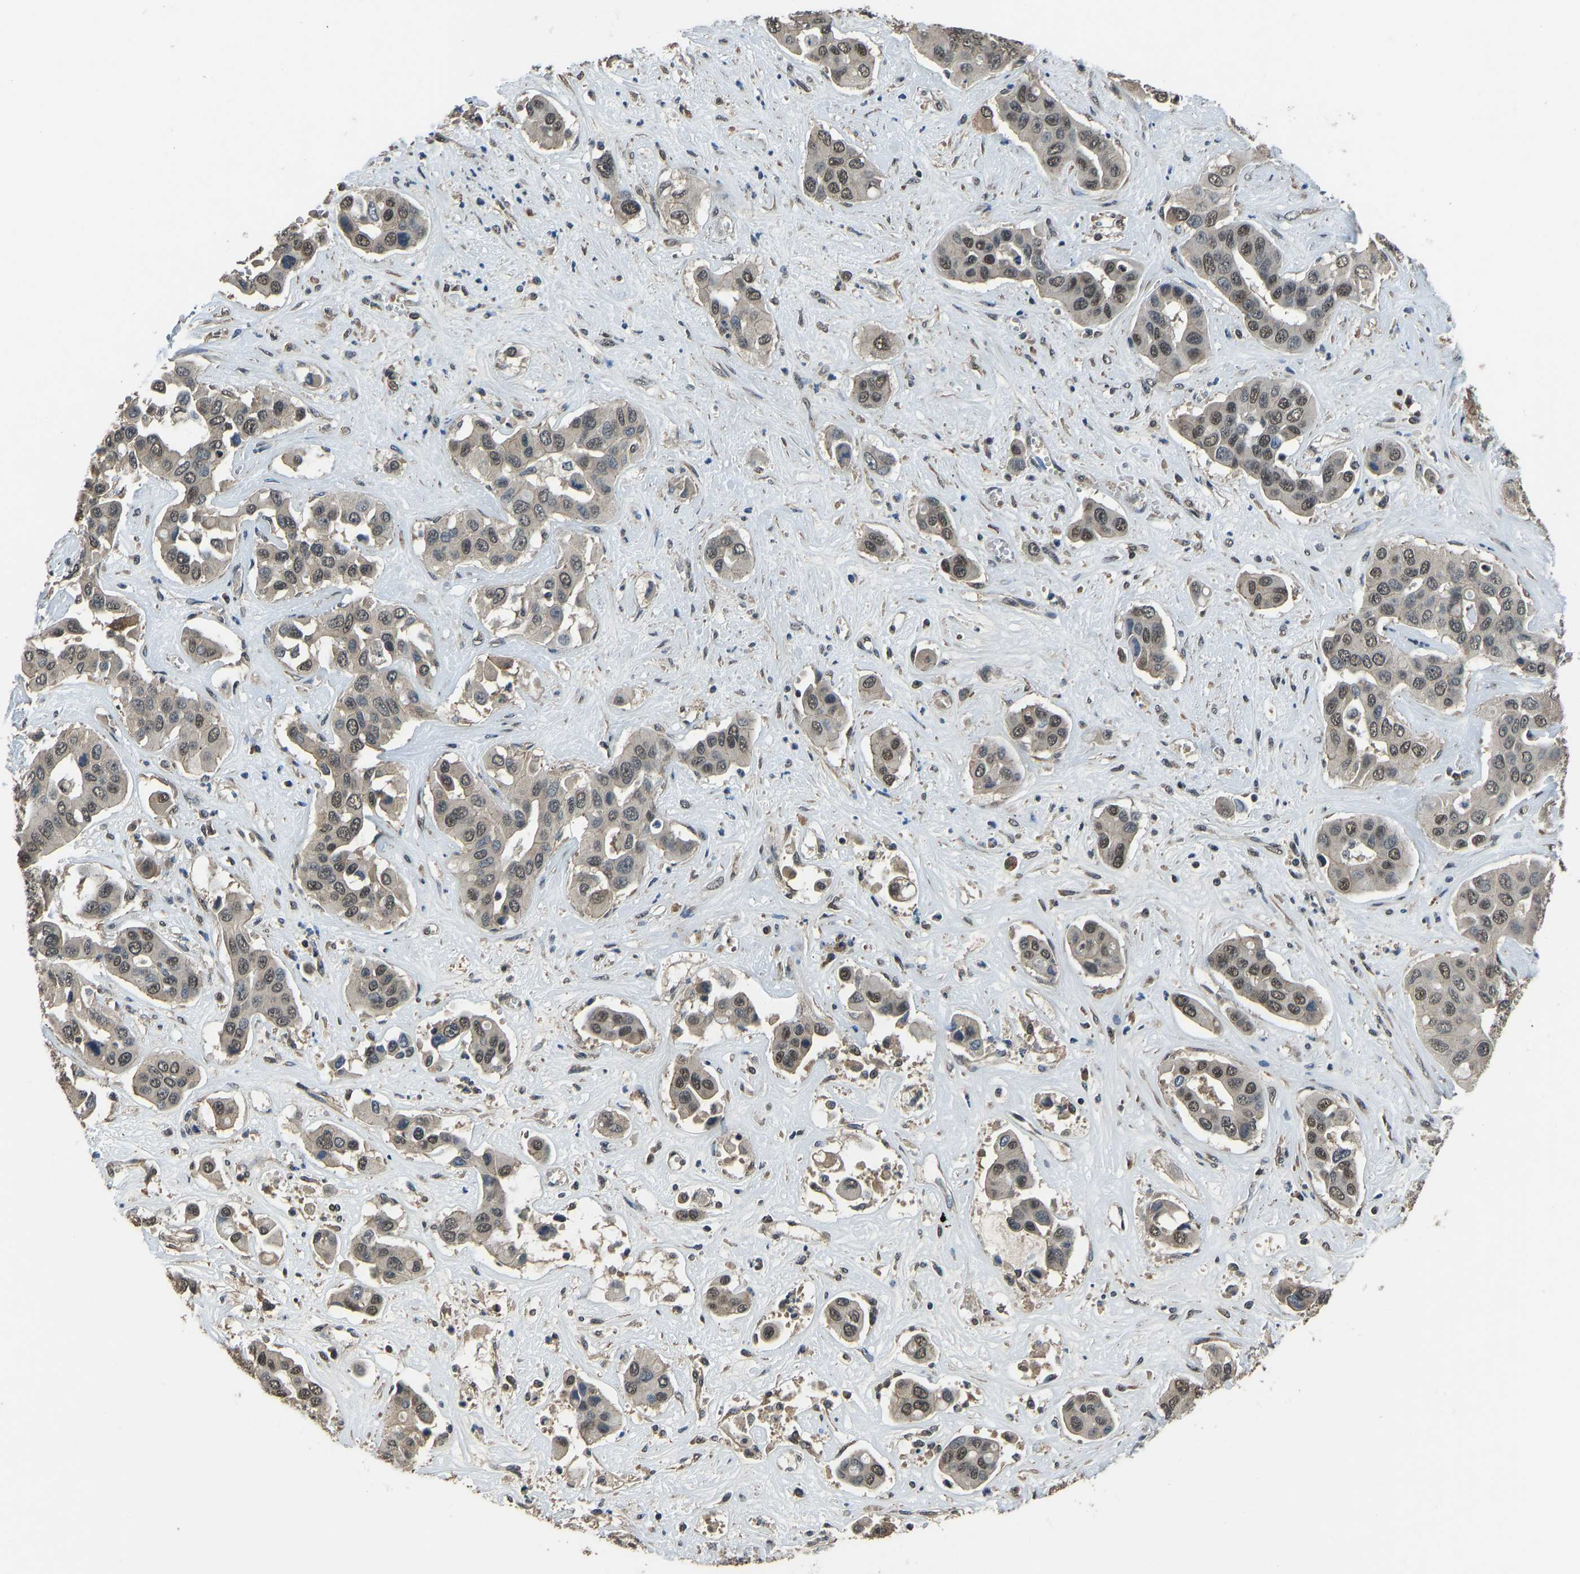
{"staining": {"intensity": "moderate", "quantity": ">75%", "location": "nuclear"}, "tissue": "liver cancer", "cell_type": "Tumor cells", "image_type": "cancer", "snomed": [{"axis": "morphology", "description": "Cholangiocarcinoma"}, {"axis": "topography", "description": "Liver"}], "caption": "The immunohistochemical stain highlights moderate nuclear staining in tumor cells of cholangiocarcinoma (liver) tissue. (IHC, brightfield microscopy, high magnification).", "gene": "TOX4", "patient": {"sex": "female", "age": 52}}